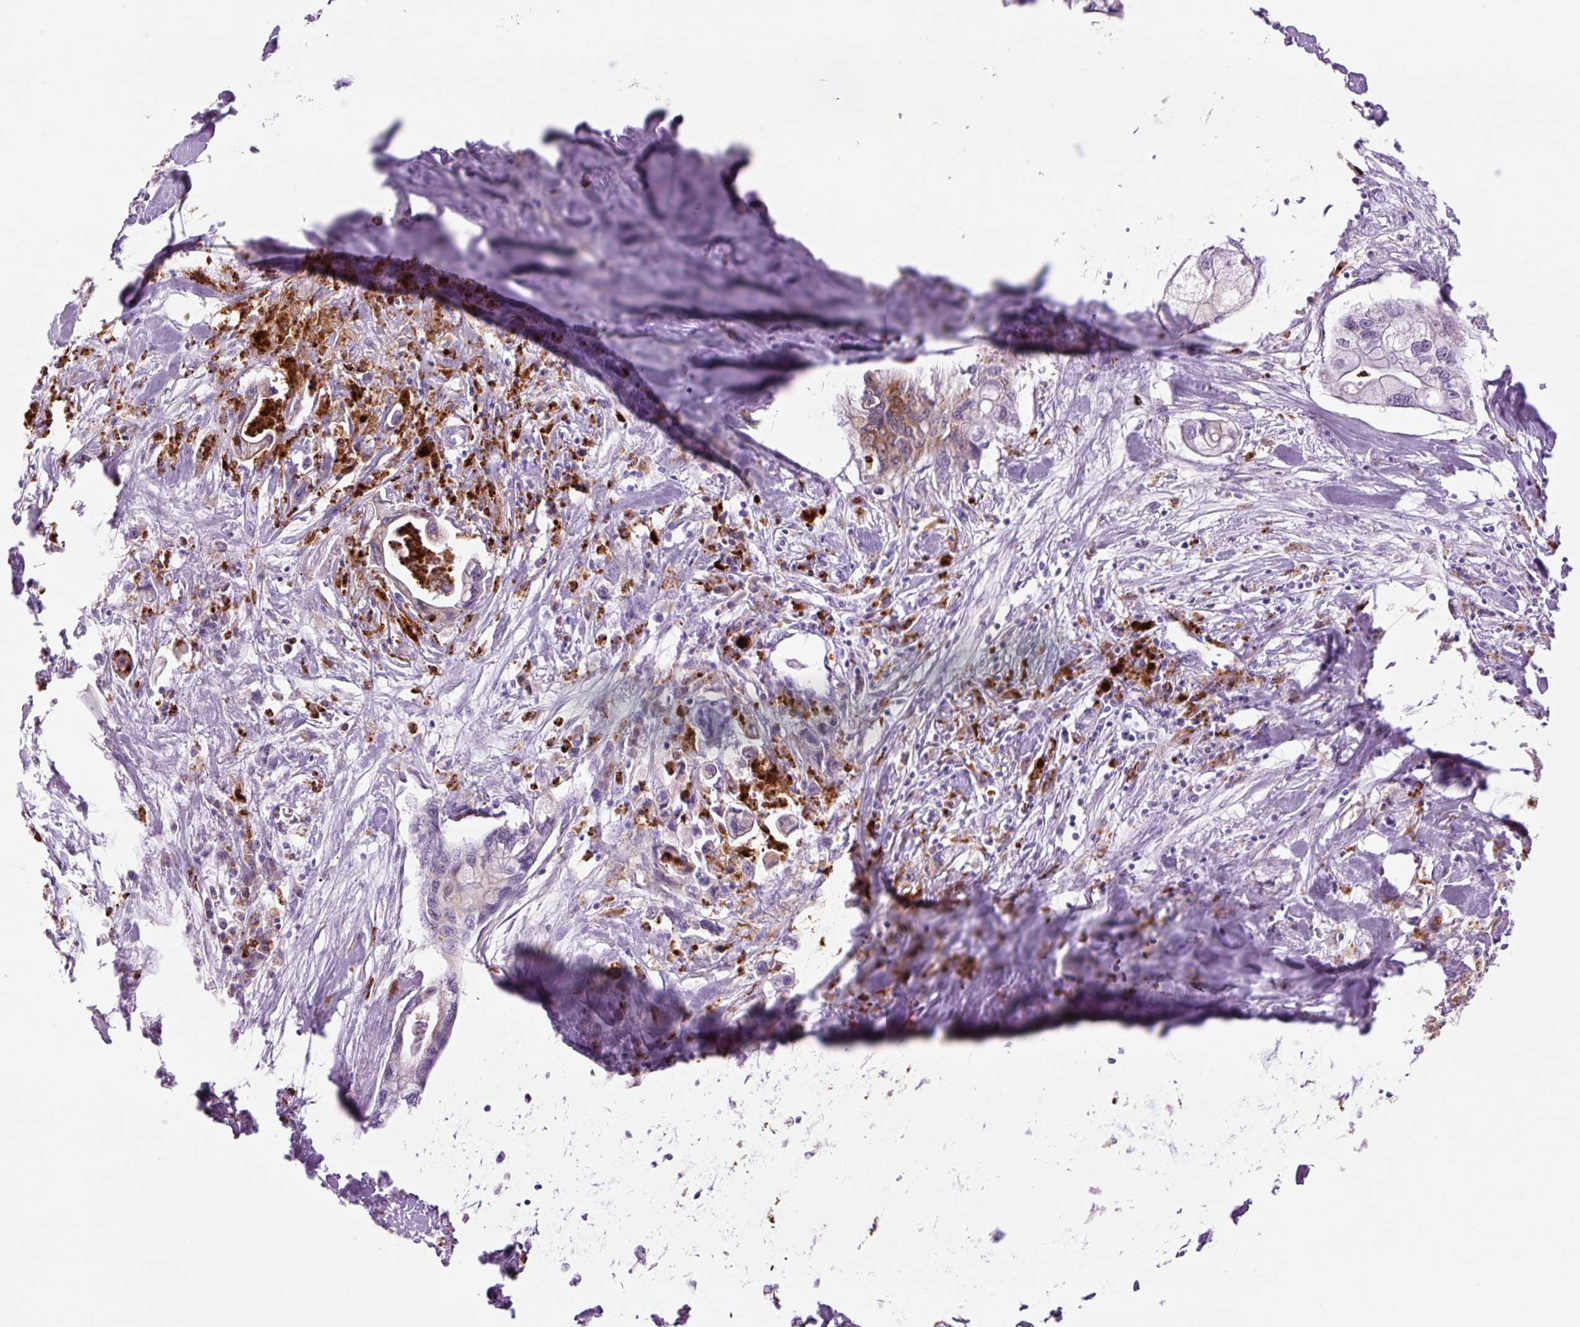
{"staining": {"intensity": "negative", "quantity": "none", "location": "none"}, "tissue": "pancreatic cancer", "cell_type": "Tumor cells", "image_type": "cancer", "snomed": [{"axis": "morphology", "description": "Adenocarcinoma, NOS"}, {"axis": "topography", "description": "Pancreas"}], "caption": "Protein analysis of pancreatic cancer shows no significant staining in tumor cells.", "gene": "LYZ", "patient": {"sex": "male", "age": 61}}